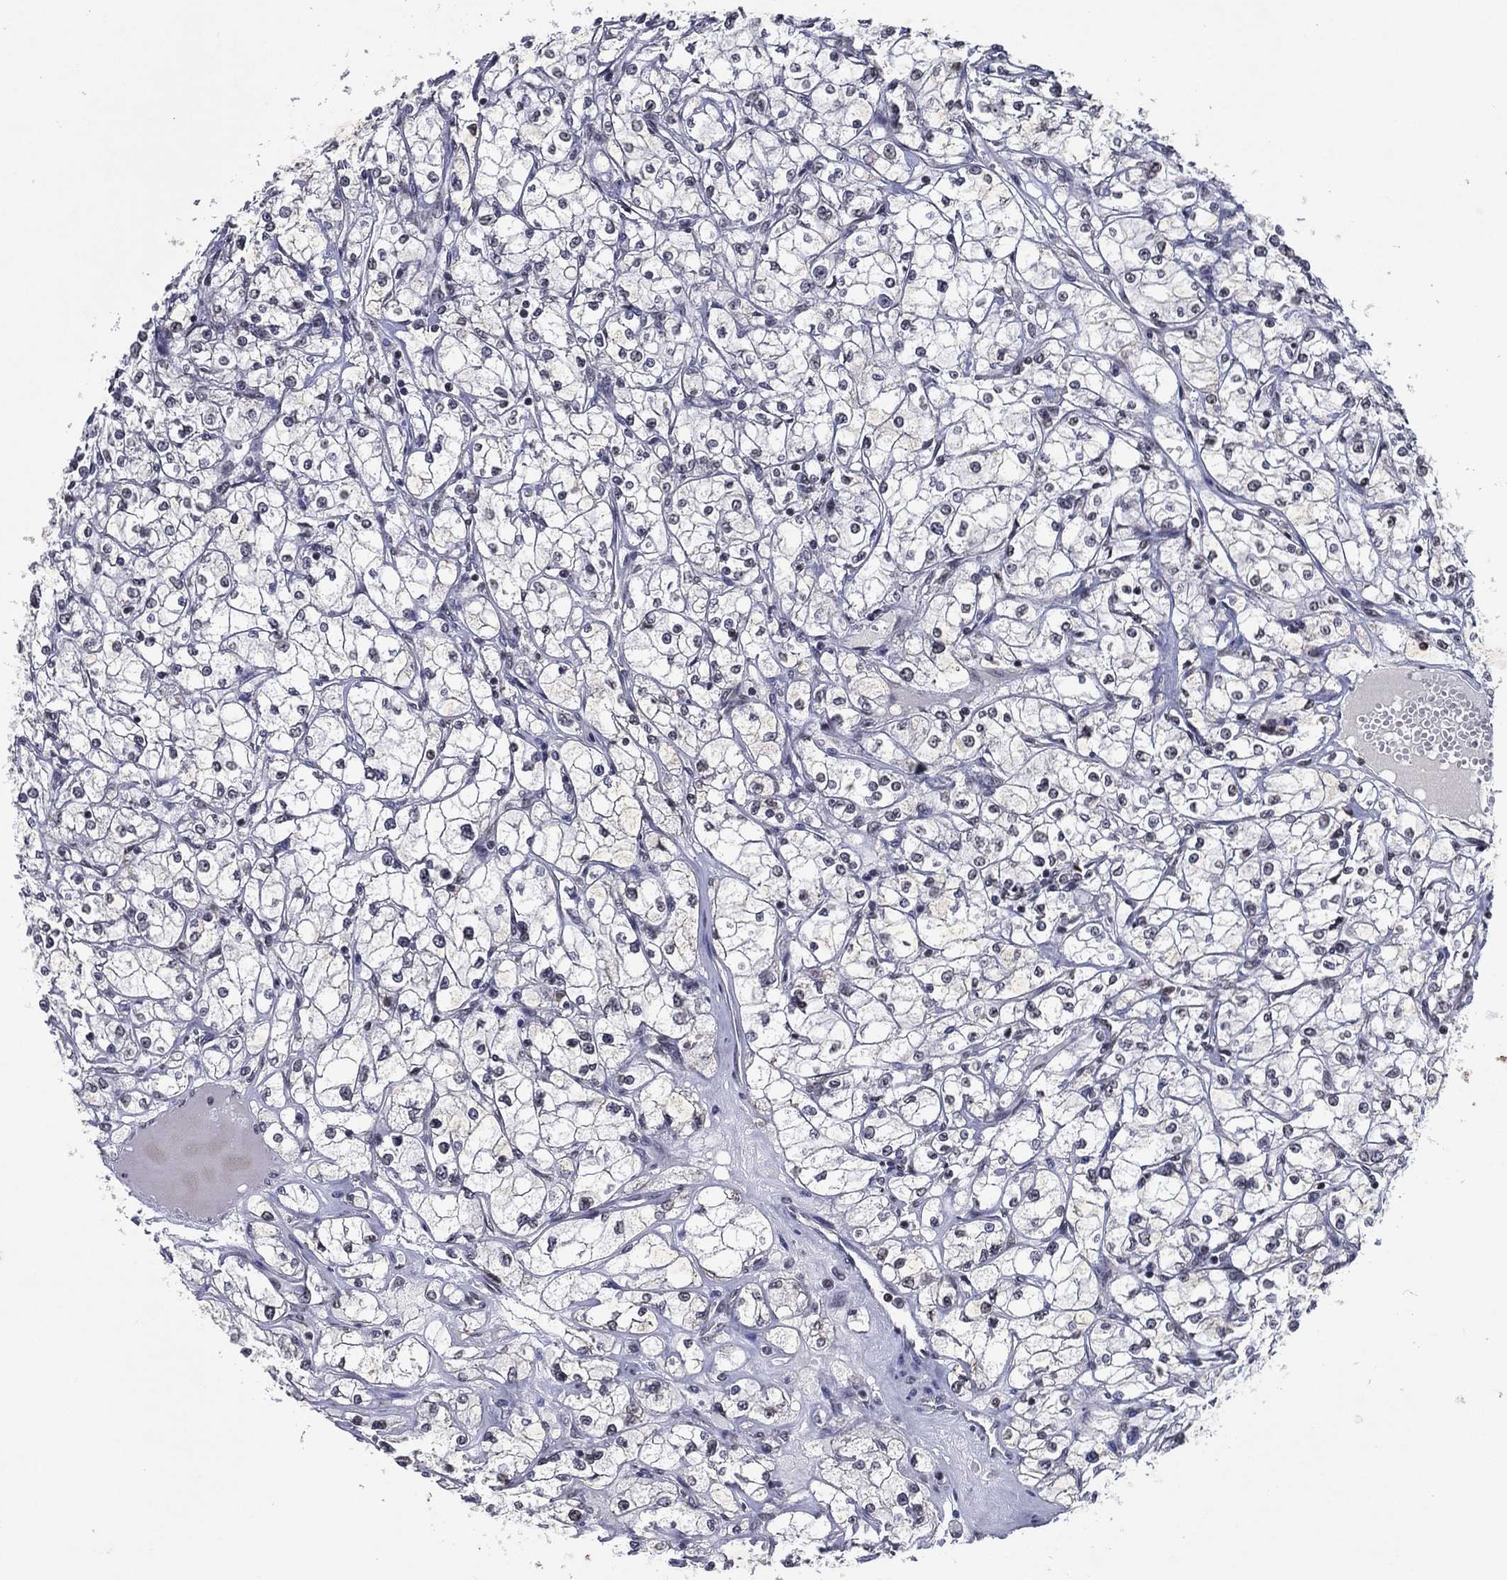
{"staining": {"intensity": "weak", "quantity": "<25%", "location": "nuclear"}, "tissue": "renal cancer", "cell_type": "Tumor cells", "image_type": "cancer", "snomed": [{"axis": "morphology", "description": "Adenocarcinoma, NOS"}, {"axis": "topography", "description": "Kidney"}], "caption": "This is an immunohistochemistry histopathology image of renal adenocarcinoma. There is no staining in tumor cells.", "gene": "ZBTB42", "patient": {"sex": "male", "age": 67}}